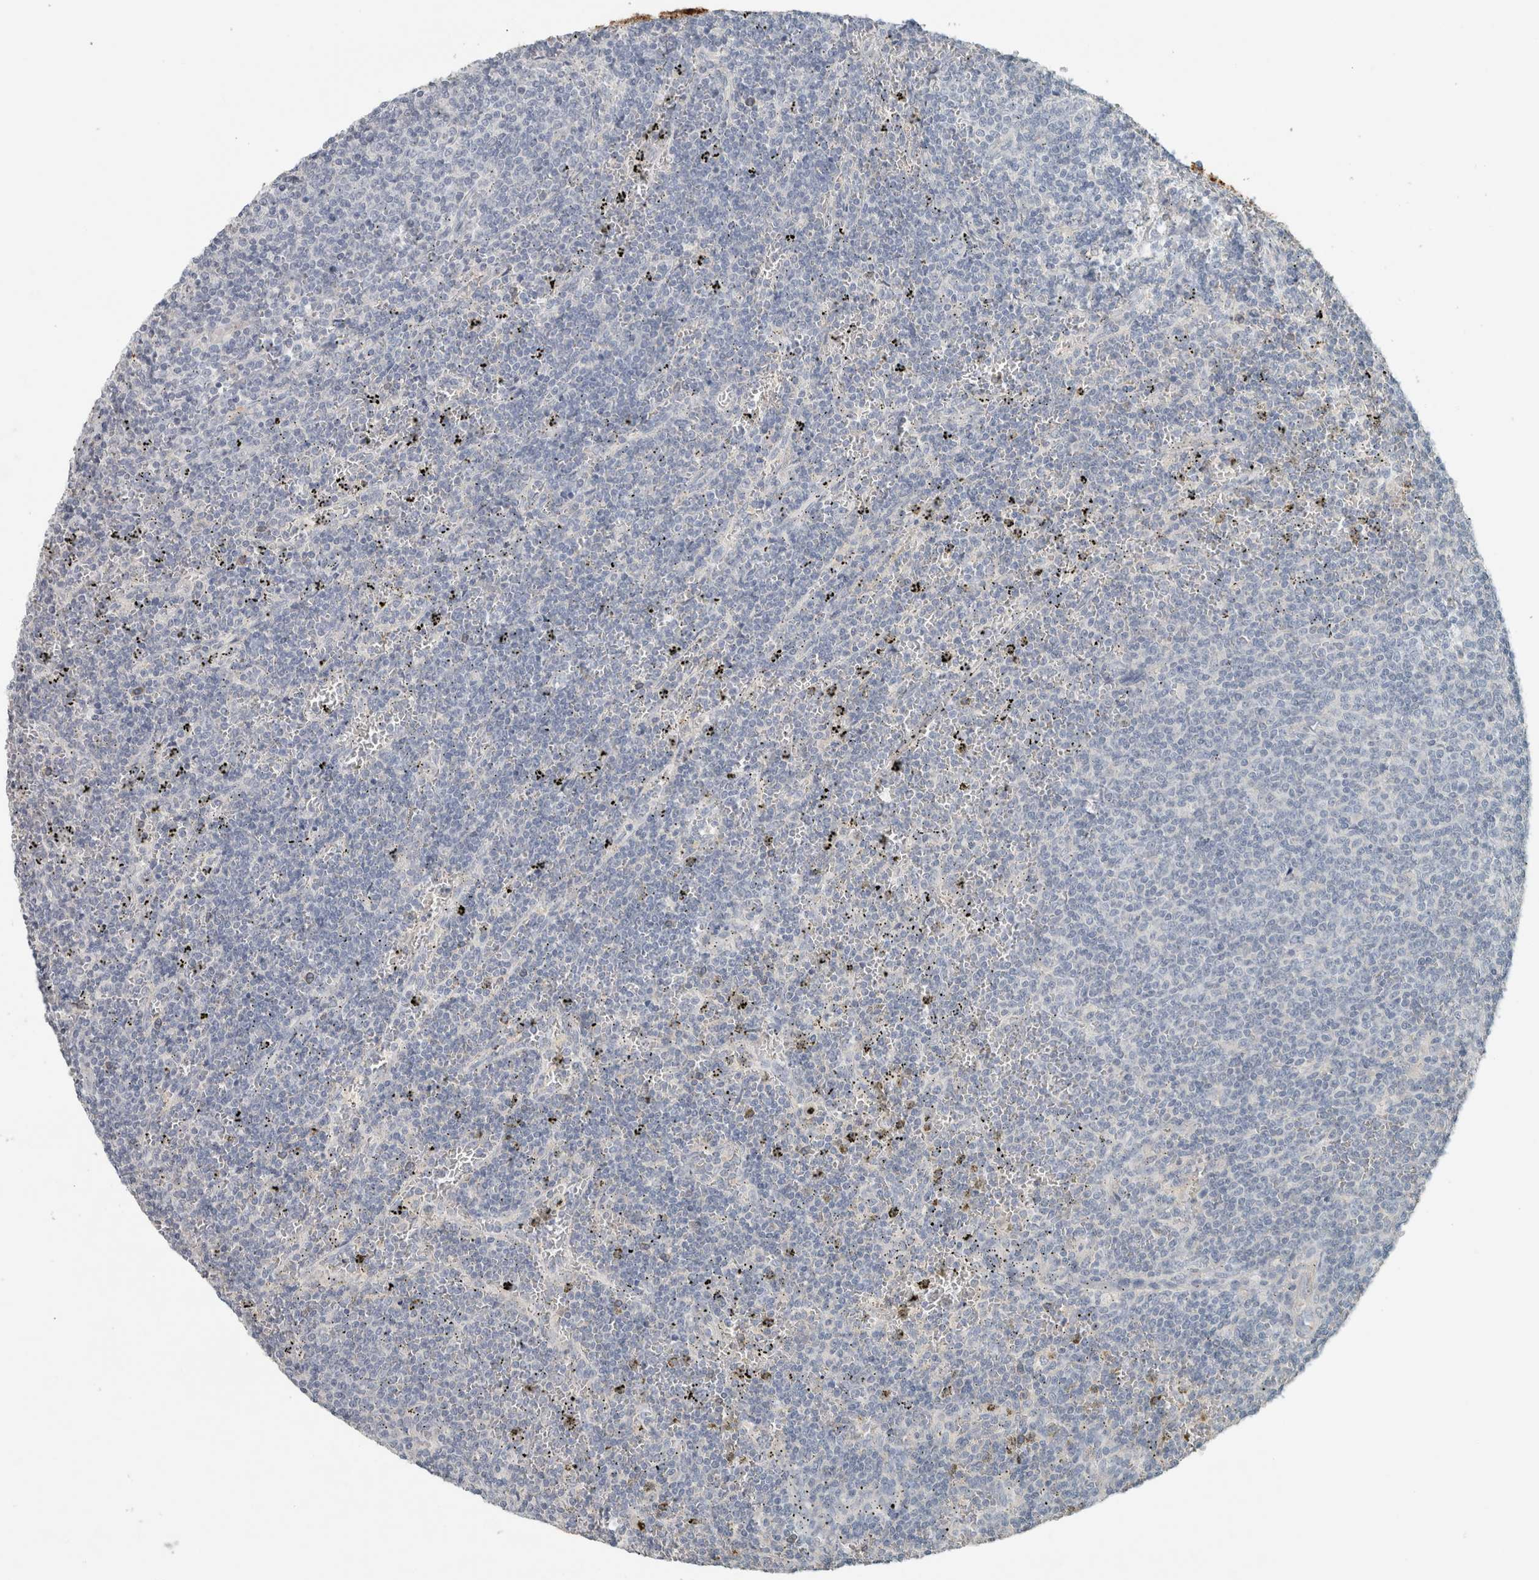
{"staining": {"intensity": "negative", "quantity": "none", "location": "none"}, "tissue": "lymphoma", "cell_type": "Tumor cells", "image_type": "cancer", "snomed": [{"axis": "morphology", "description": "Malignant lymphoma, non-Hodgkin's type, Low grade"}, {"axis": "topography", "description": "Spleen"}], "caption": "Immunohistochemical staining of lymphoma shows no significant staining in tumor cells. (Stains: DAB (3,3'-diaminobenzidine) immunohistochemistry with hematoxylin counter stain, Microscopy: brightfield microscopy at high magnification).", "gene": "SCIN", "patient": {"sex": "female", "age": 50}}